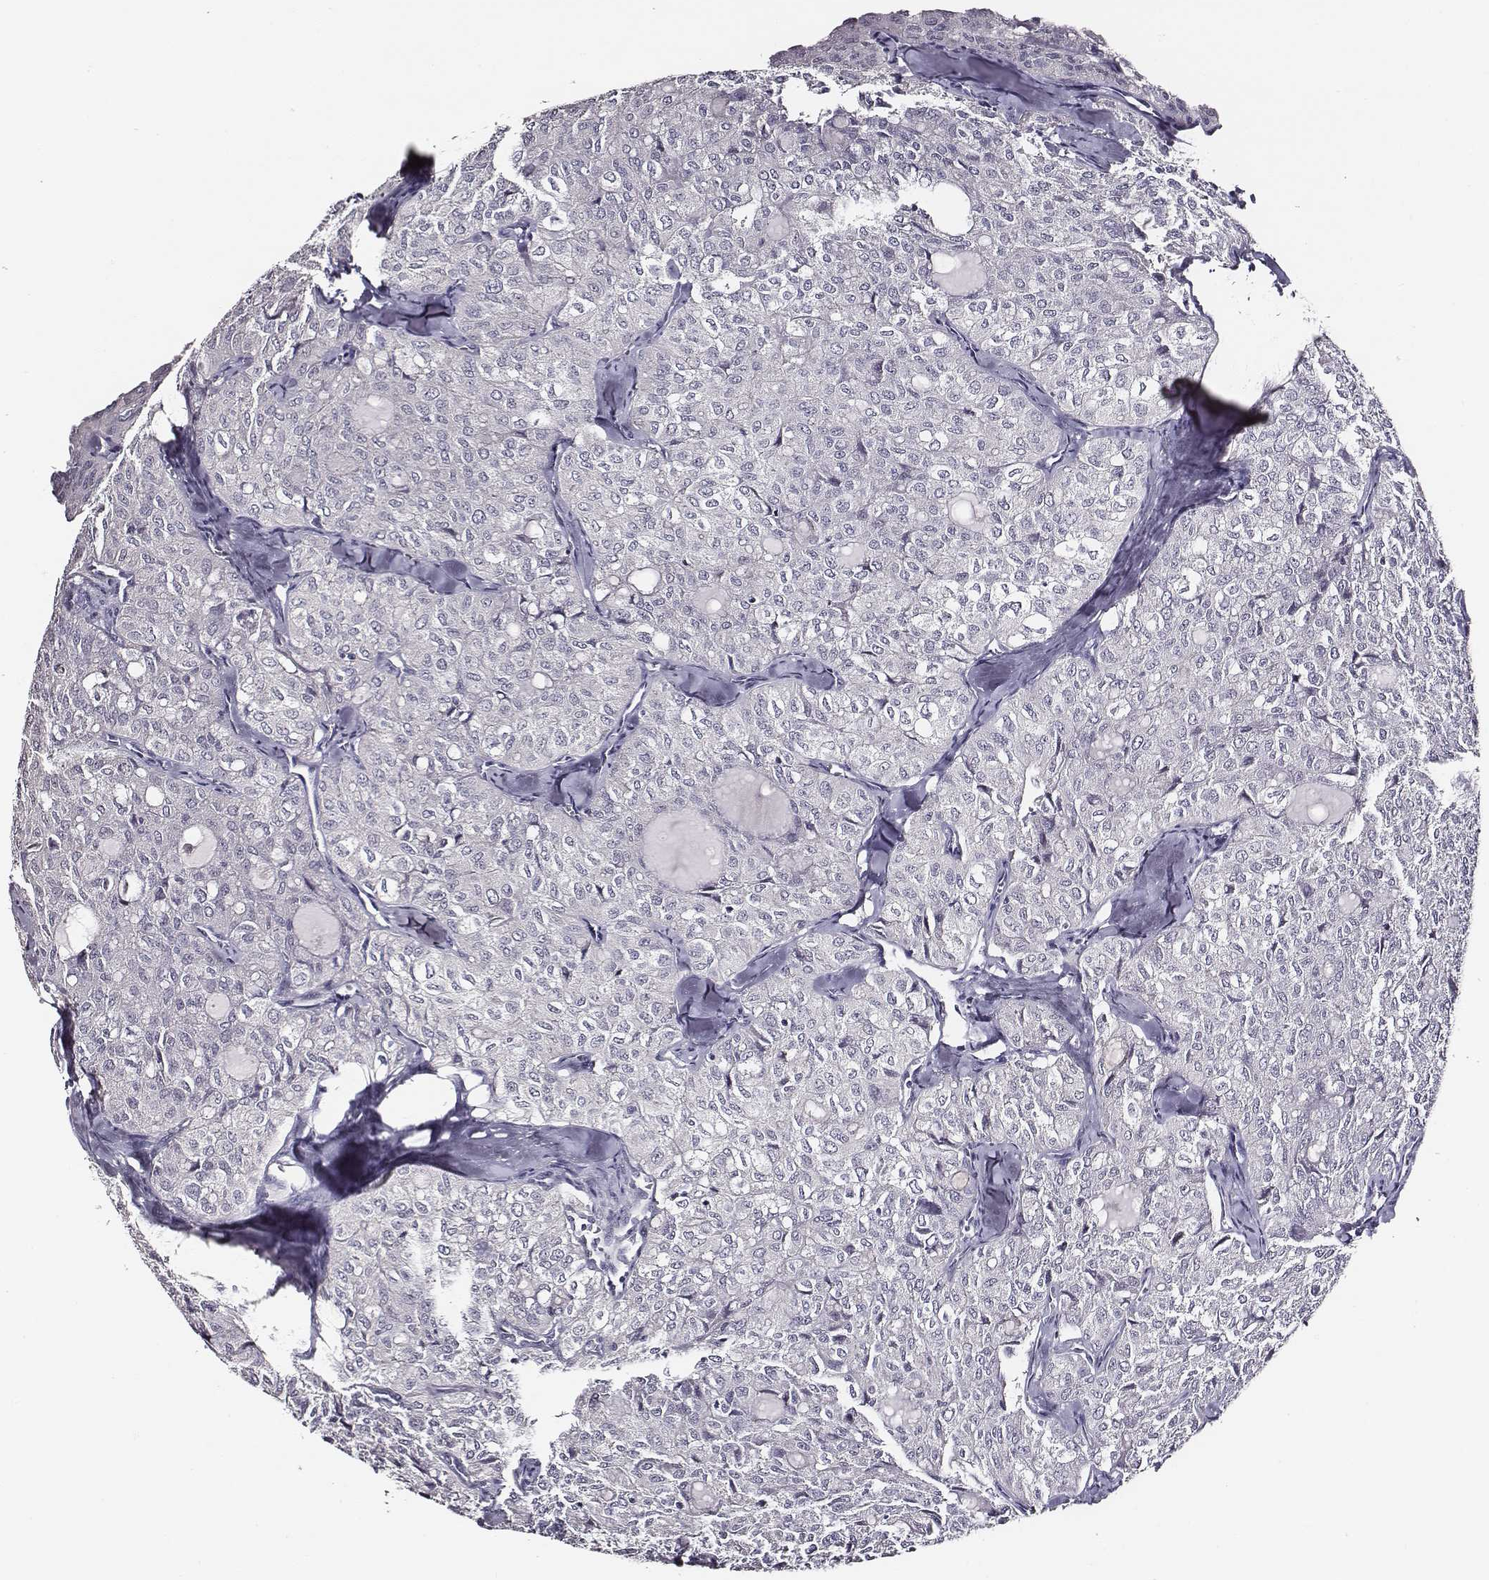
{"staining": {"intensity": "negative", "quantity": "none", "location": "none"}, "tissue": "thyroid cancer", "cell_type": "Tumor cells", "image_type": "cancer", "snomed": [{"axis": "morphology", "description": "Follicular adenoma carcinoma, NOS"}, {"axis": "topography", "description": "Thyroid gland"}], "caption": "Protein analysis of follicular adenoma carcinoma (thyroid) exhibits no significant positivity in tumor cells.", "gene": "AADAT", "patient": {"sex": "male", "age": 75}}